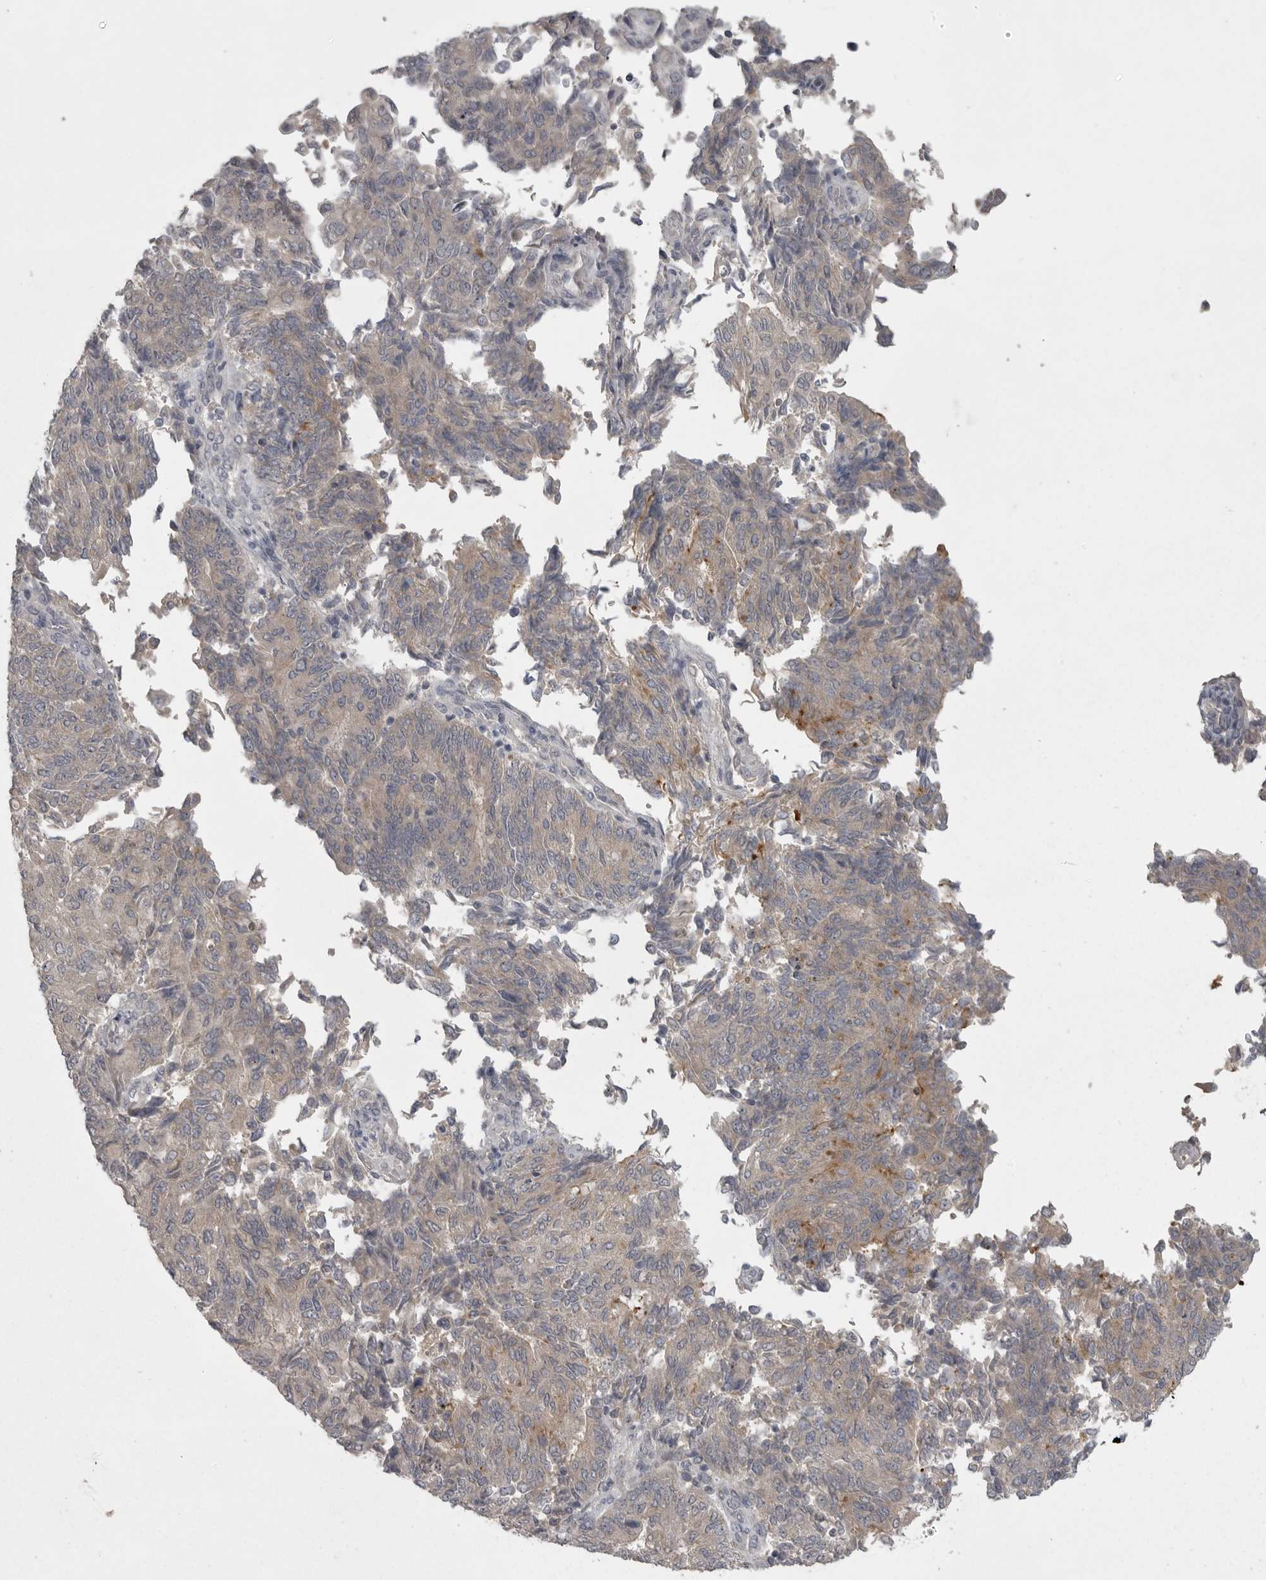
{"staining": {"intensity": "weak", "quantity": "<25%", "location": "cytoplasmic/membranous"}, "tissue": "endometrial cancer", "cell_type": "Tumor cells", "image_type": "cancer", "snomed": [{"axis": "morphology", "description": "Adenocarcinoma, NOS"}, {"axis": "topography", "description": "Endometrium"}], "caption": "This is an immunohistochemistry image of human adenocarcinoma (endometrial). There is no expression in tumor cells.", "gene": "PHF13", "patient": {"sex": "female", "age": 80}}